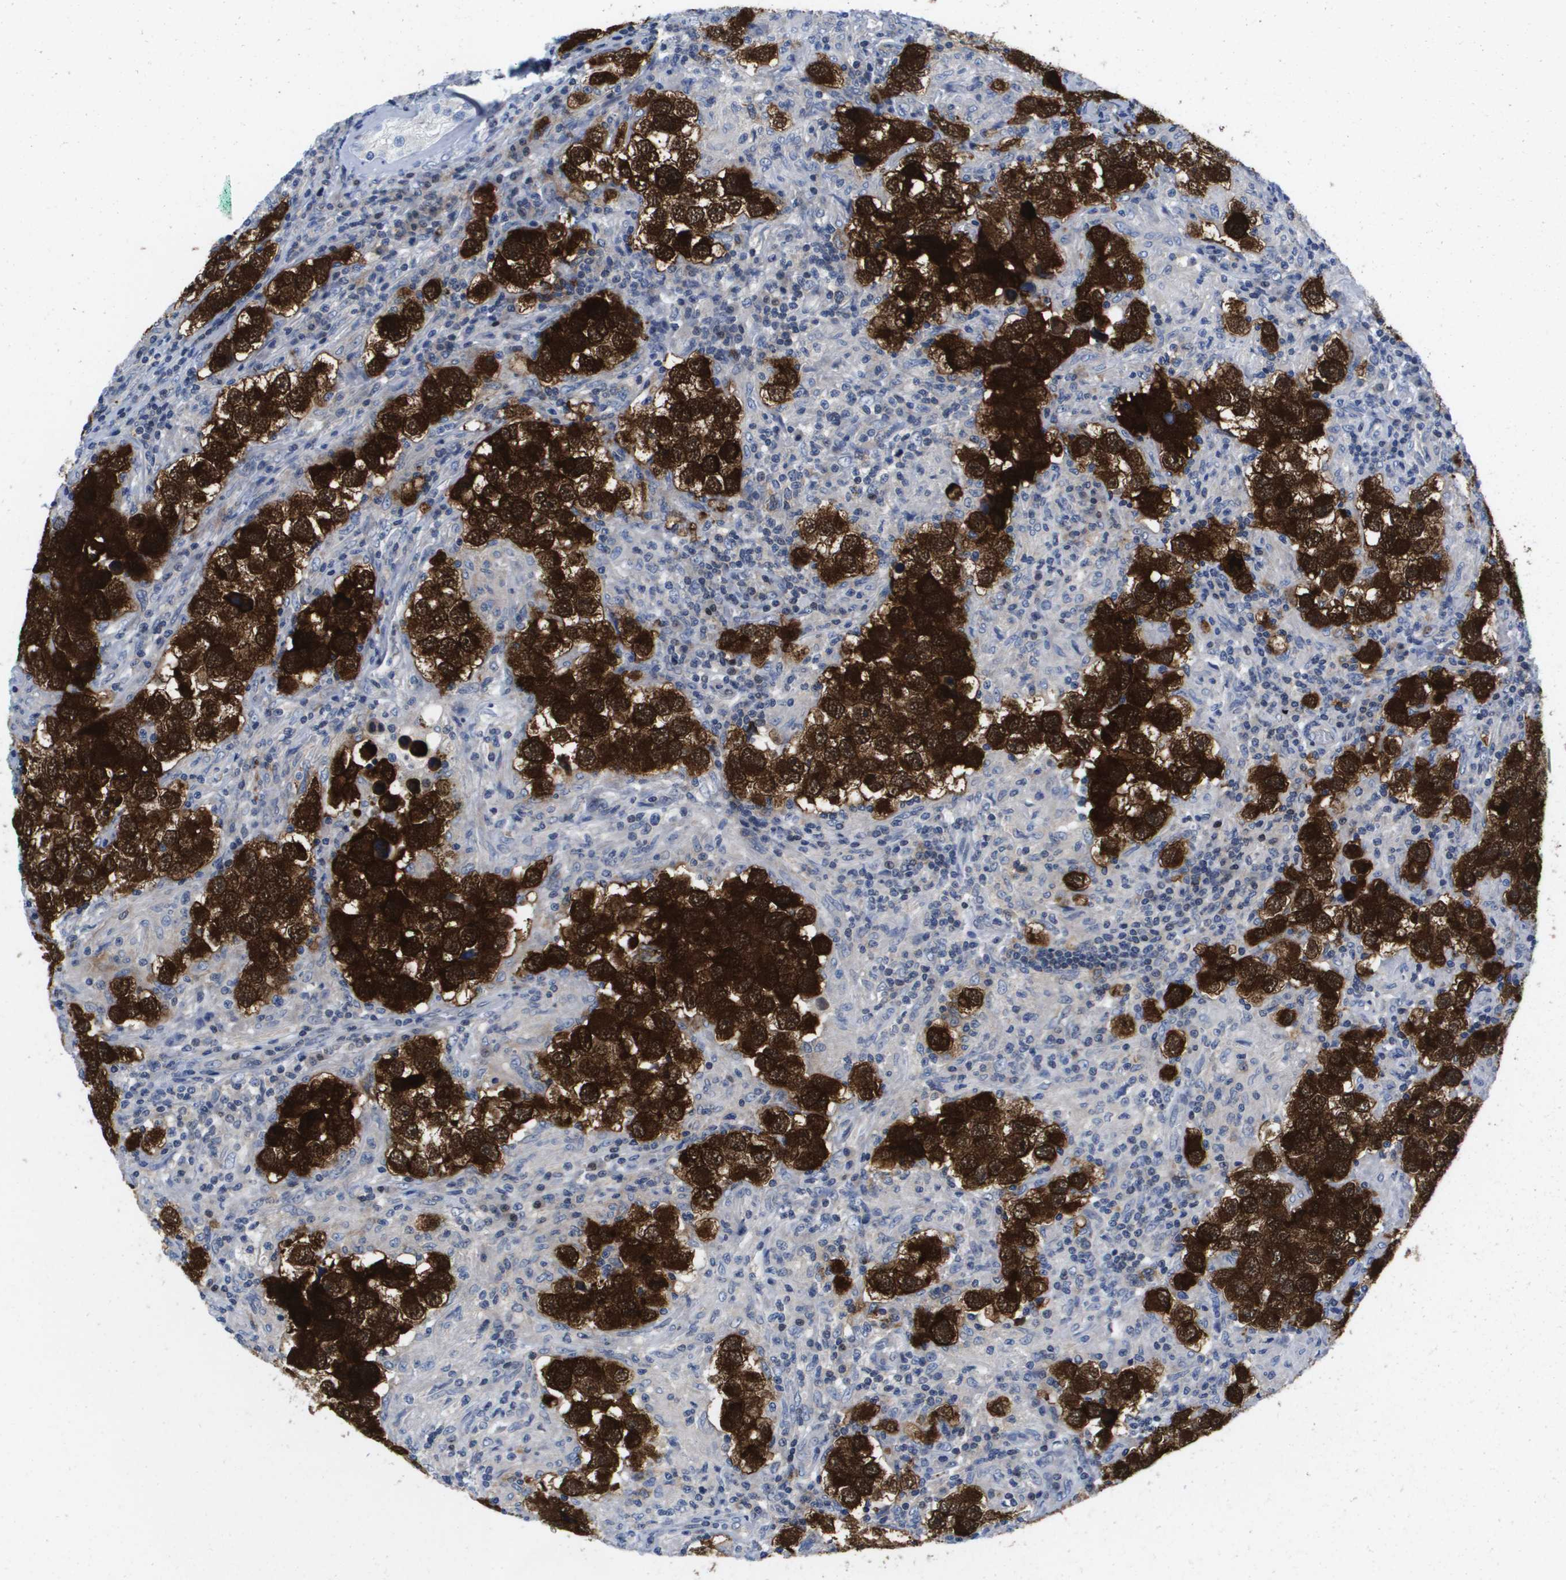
{"staining": {"intensity": "strong", "quantity": ">75%", "location": "cytoplasmic/membranous,nuclear"}, "tissue": "testis cancer", "cell_type": "Tumor cells", "image_type": "cancer", "snomed": [{"axis": "morphology", "description": "Carcinoma, Embryonal, NOS"}, {"axis": "topography", "description": "Testis"}], "caption": "IHC micrograph of neoplastic tissue: human embryonal carcinoma (testis) stained using IHC demonstrates high levels of strong protein expression localized specifically in the cytoplasmic/membranous and nuclear of tumor cells, appearing as a cytoplasmic/membranous and nuclear brown color.", "gene": "FKBP4", "patient": {"sex": "male", "age": 21}}